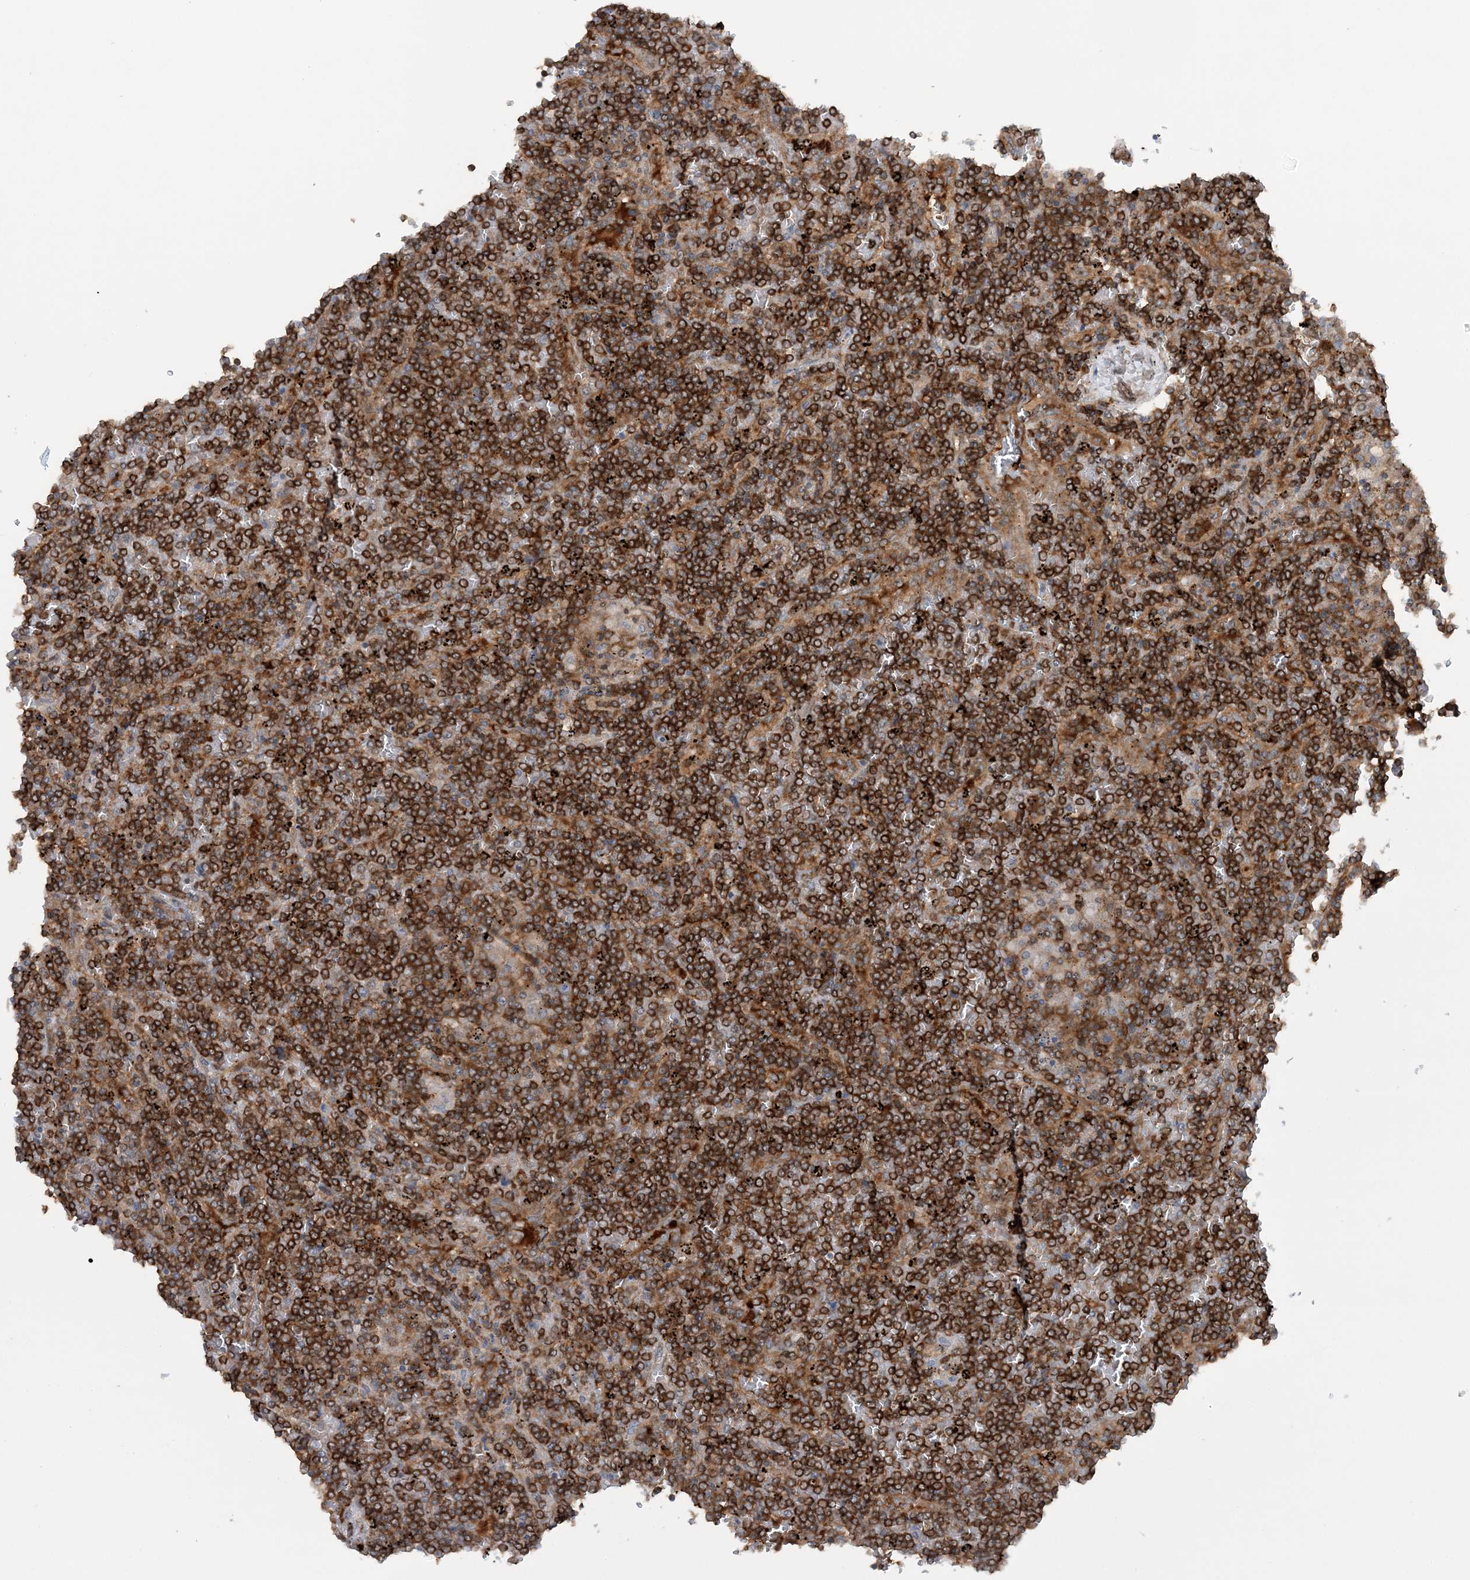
{"staining": {"intensity": "strong", "quantity": ">75%", "location": "cytoplasmic/membranous"}, "tissue": "lymphoma", "cell_type": "Tumor cells", "image_type": "cancer", "snomed": [{"axis": "morphology", "description": "Malignant lymphoma, non-Hodgkin's type, Low grade"}, {"axis": "topography", "description": "Spleen"}], "caption": "A histopathology image showing strong cytoplasmic/membranous positivity in approximately >75% of tumor cells in malignant lymphoma, non-Hodgkin's type (low-grade), as visualized by brown immunohistochemical staining.", "gene": "ACAP2", "patient": {"sex": "female", "age": 19}}